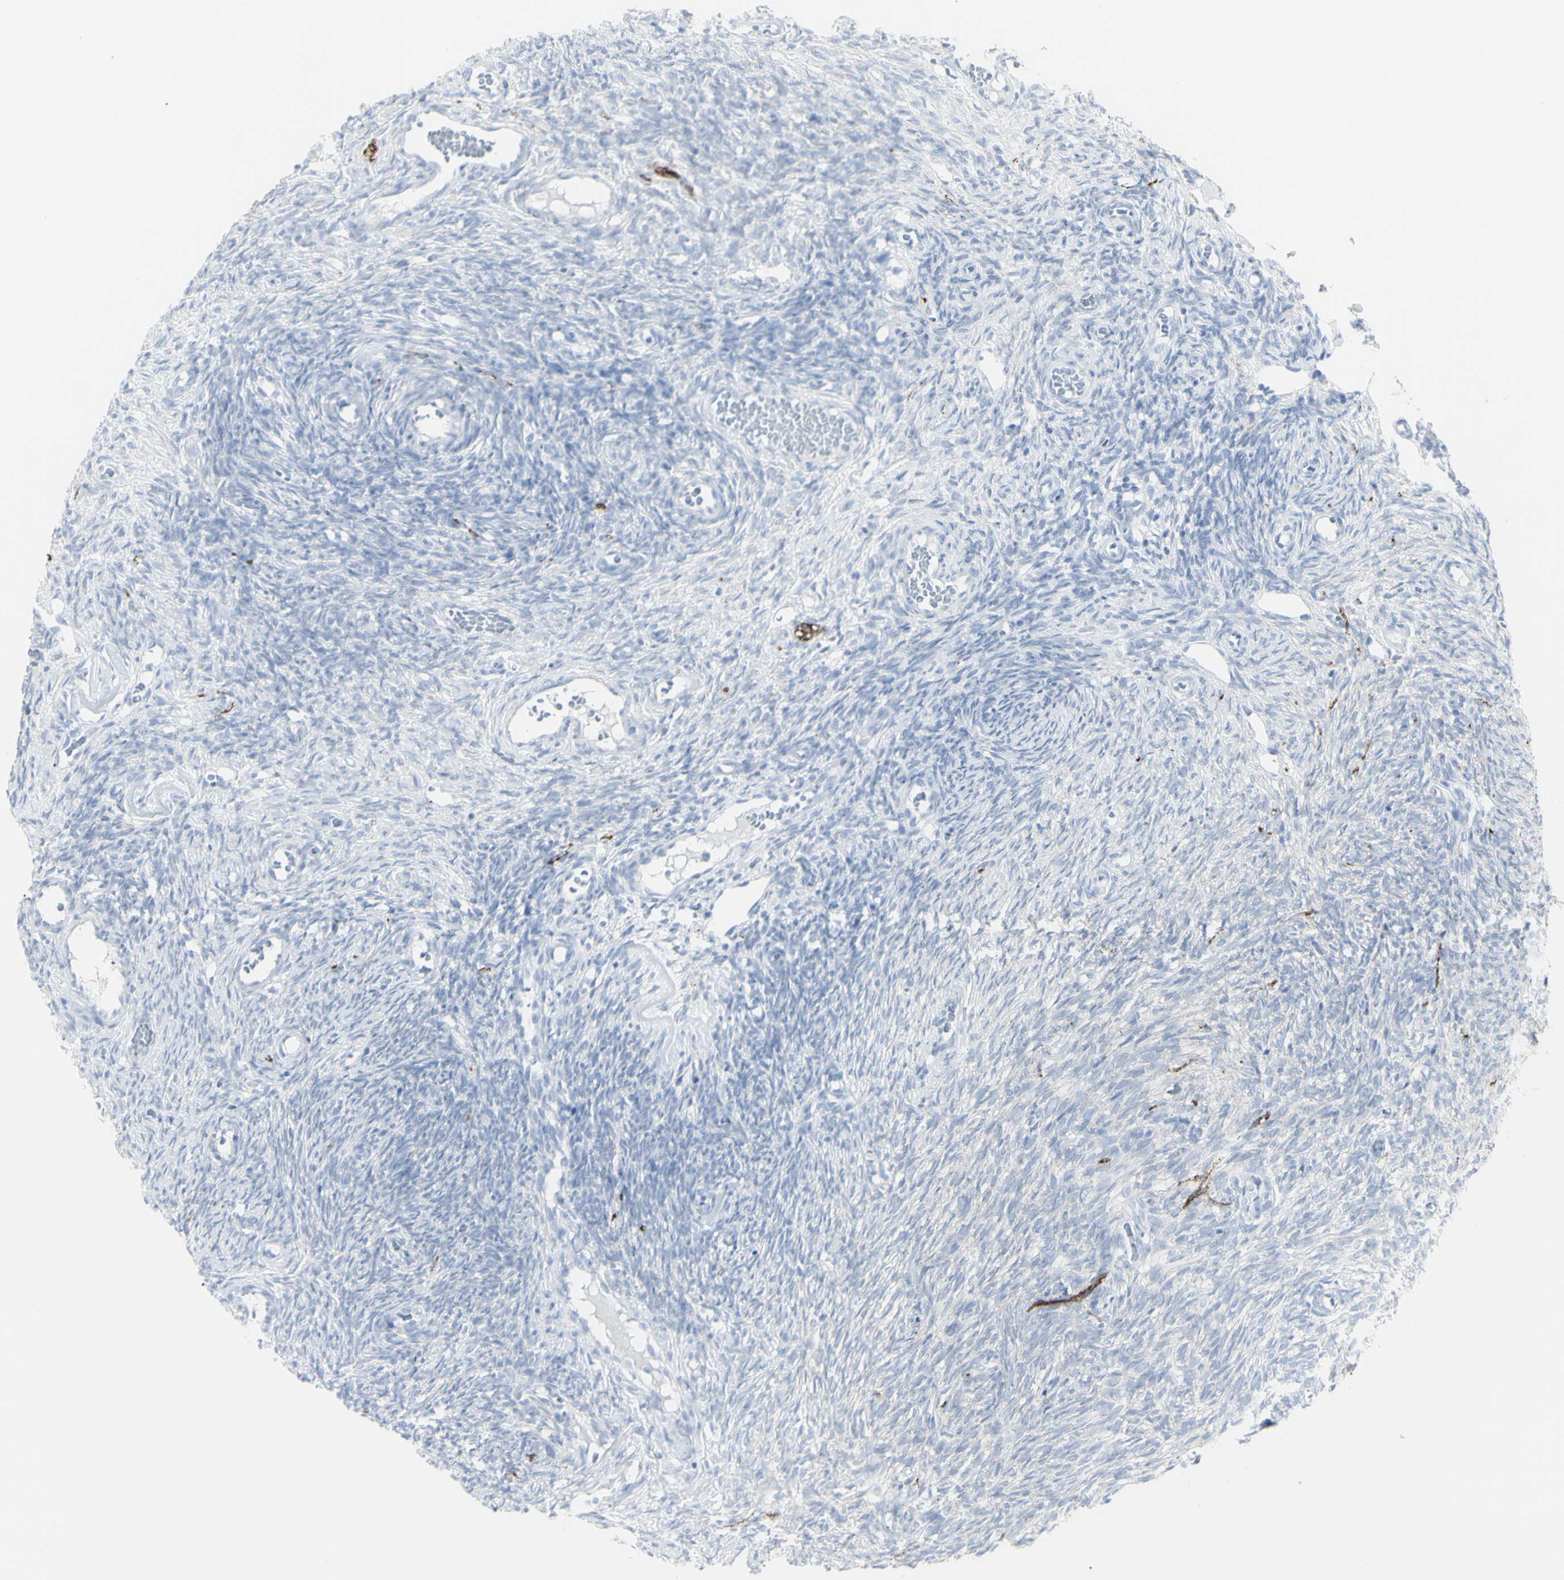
{"staining": {"intensity": "negative", "quantity": "none", "location": "none"}, "tissue": "ovary", "cell_type": "Follicle cells", "image_type": "normal", "snomed": [{"axis": "morphology", "description": "Normal tissue, NOS"}, {"axis": "topography", "description": "Ovary"}], "caption": "The photomicrograph shows no staining of follicle cells in benign ovary.", "gene": "ENSG00000198211", "patient": {"sex": "female", "age": 35}}